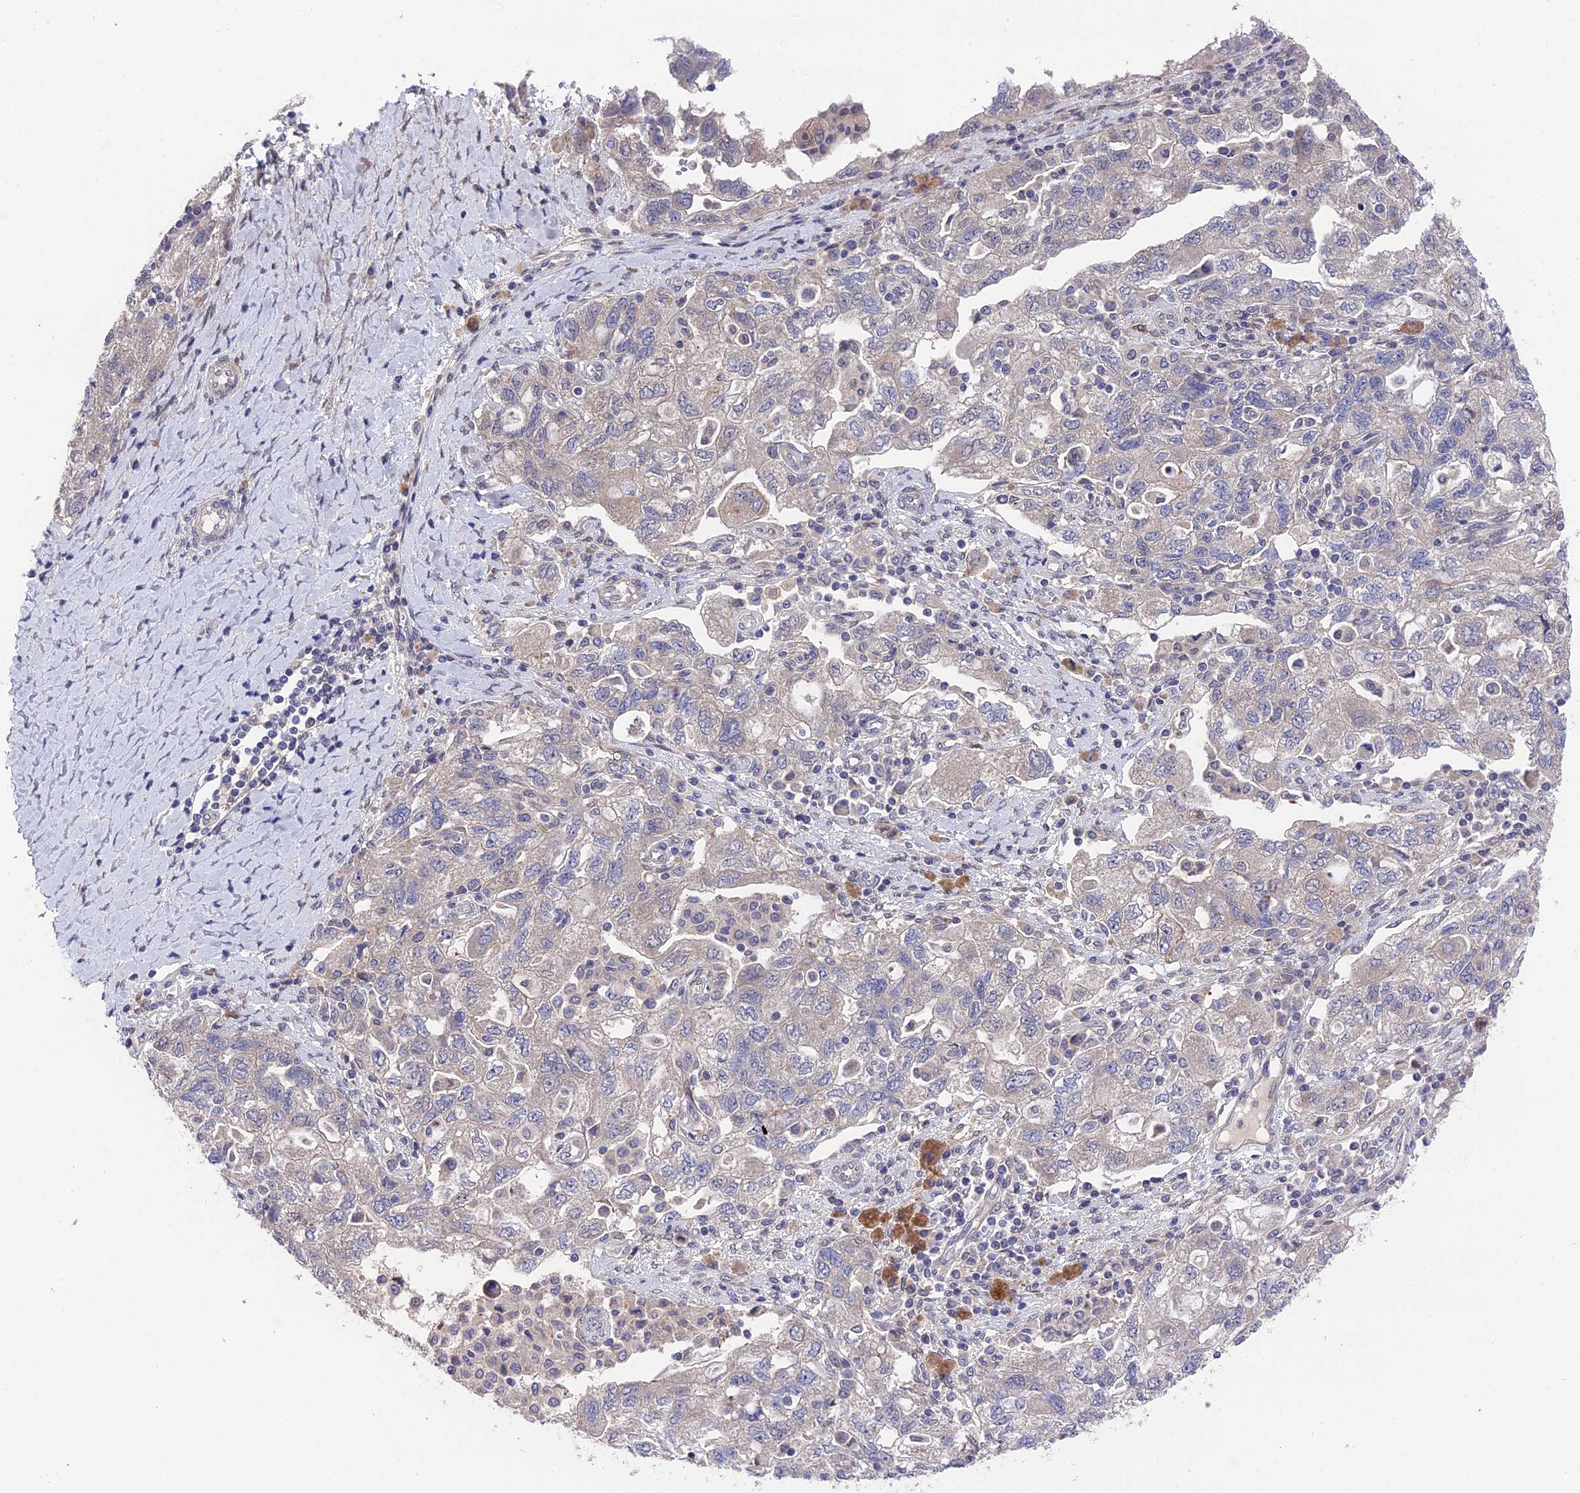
{"staining": {"intensity": "negative", "quantity": "none", "location": "none"}, "tissue": "ovarian cancer", "cell_type": "Tumor cells", "image_type": "cancer", "snomed": [{"axis": "morphology", "description": "Carcinoma, NOS"}, {"axis": "morphology", "description": "Cystadenocarcinoma, serous, NOS"}, {"axis": "topography", "description": "Ovary"}], "caption": "Histopathology image shows no significant protein expression in tumor cells of ovarian cancer (carcinoma).", "gene": "ZCCHC2", "patient": {"sex": "female", "age": 69}}